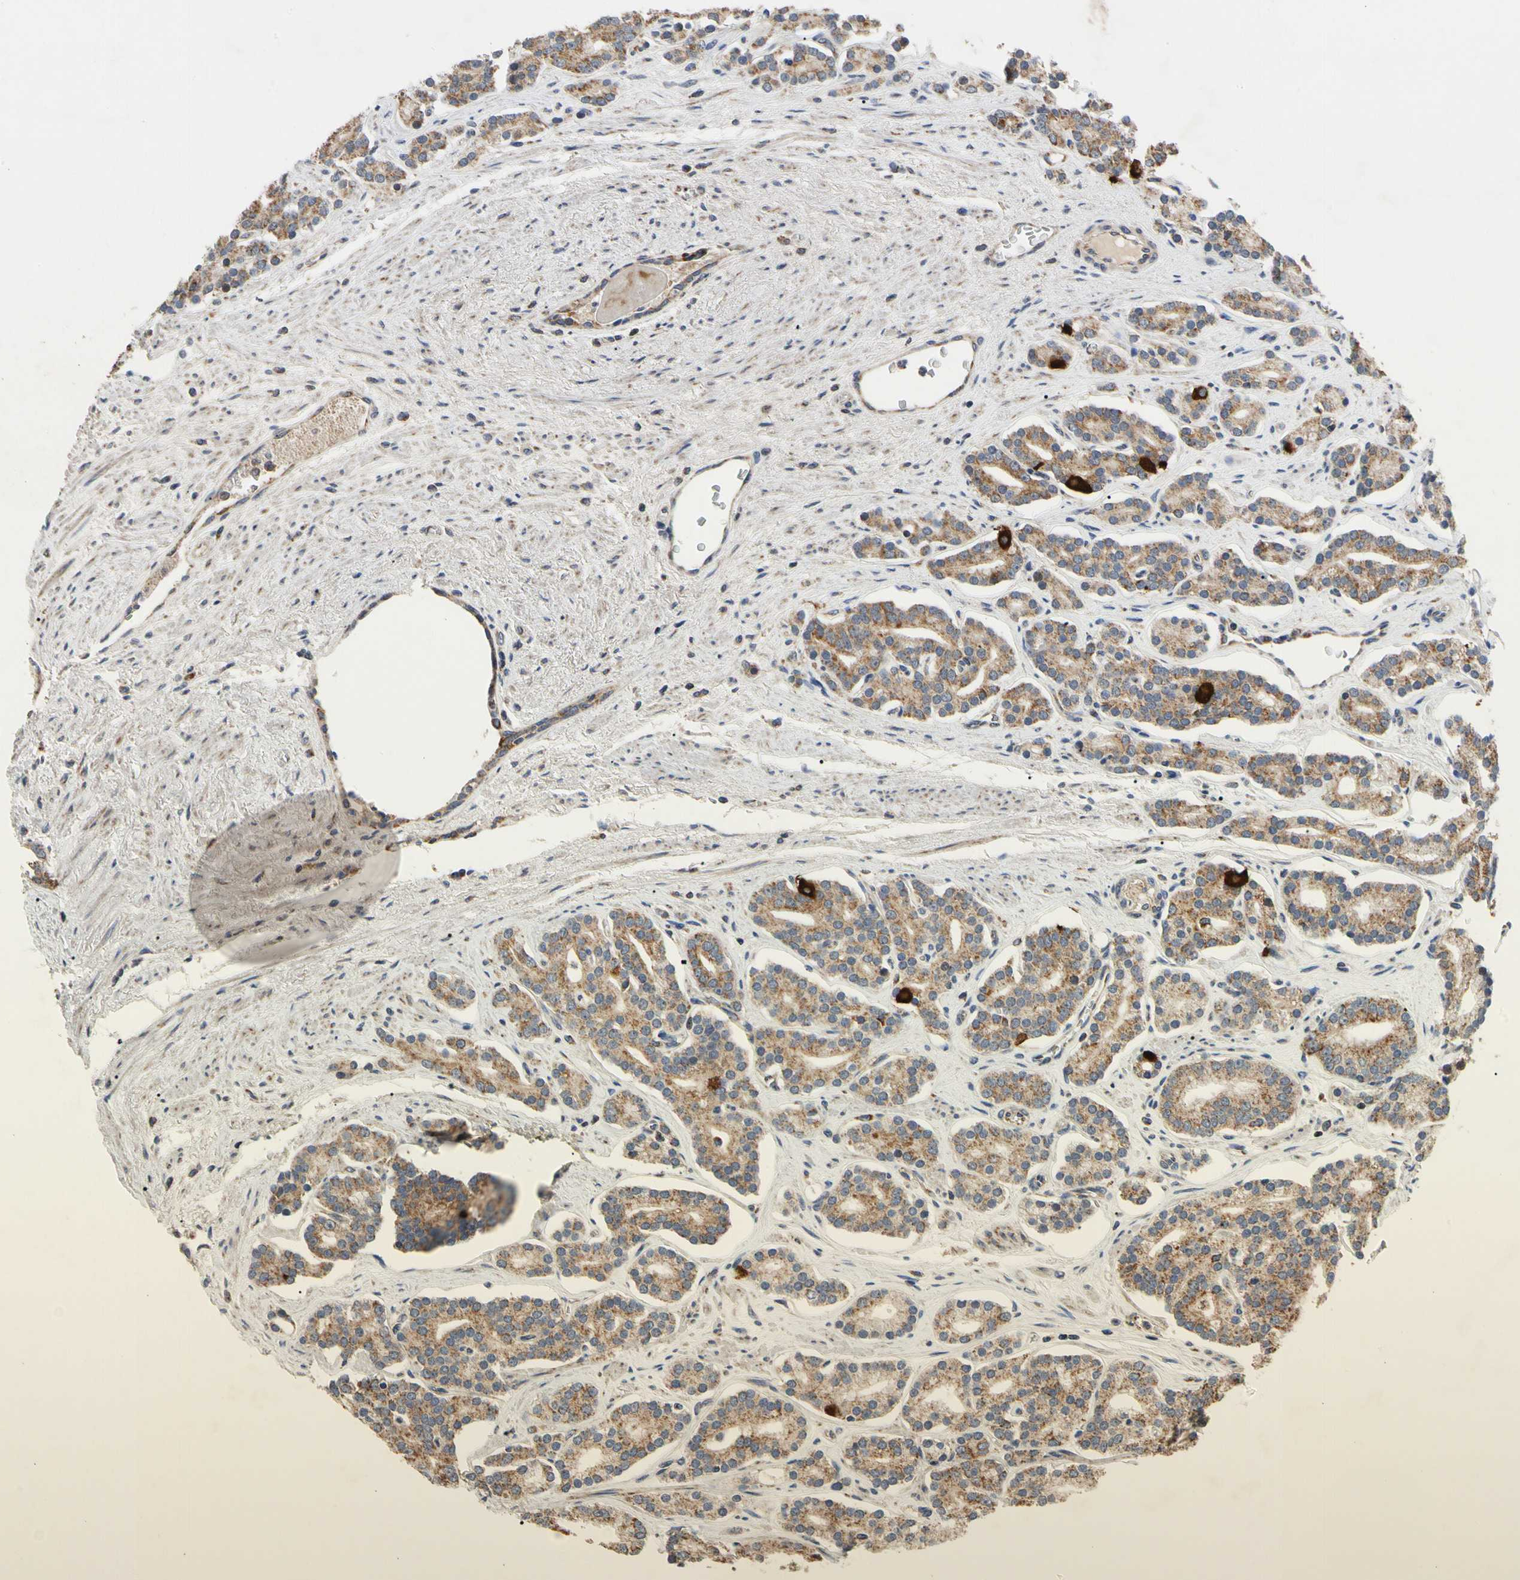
{"staining": {"intensity": "moderate", "quantity": ">75%", "location": "cytoplasmic/membranous"}, "tissue": "prostate cancer", "cell_type": "Tumor cells", "image_type": "cancer", "snomed": [{"axis": "morphology", "description": "Adenocarcinoma, Low grade"}, {"axis": "topography", "description": "Prostate"}], "caption": "A brown stain highlights moderate cytoplasmic/membranous expression of a protein in prostate cancer (low-grade adenocarcinoma) tumor cells. Nuclei are stained in blue.", "gene": "GPD2", "patient": {"sex": "male", "age": 63}}